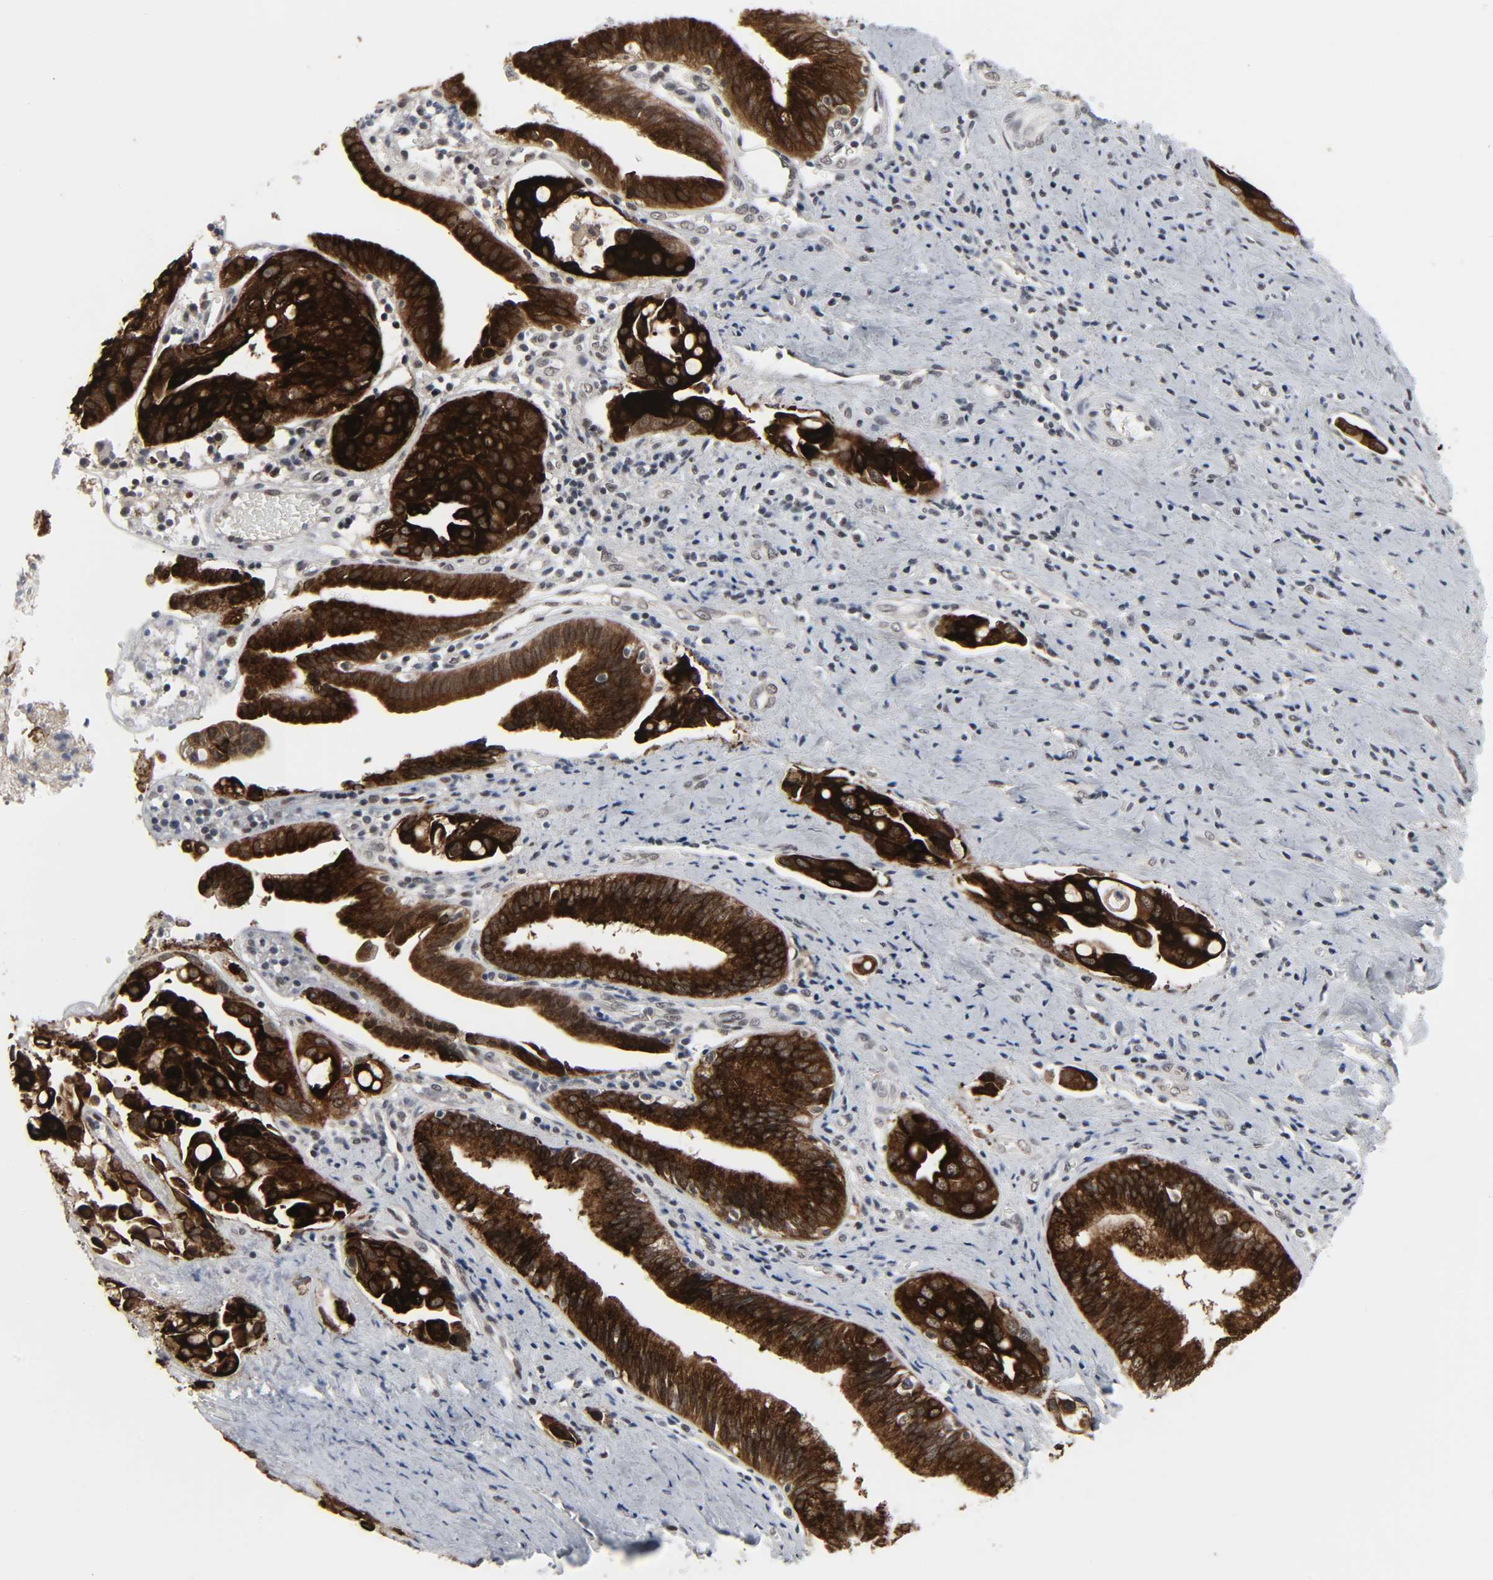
{"staining": {"intensity": "strong", "quantity": ">75%", "location": "cytoplasmic/membranous"}, "tissue": "pancreatic cancer", "cell_type": "Tumor cells", "image_type": "cancer", "snomed": [{"axis": "morphology", "description": "Adenocarcinoma, NOS"}, {"axis": "topography", "description": "Pancreas"}], "caption": "Human pancreatic cancer stained for a protein (brown) displays strong cytoplasmic/membranous positive expression in approximately >75% of tumor cells.", "gene": "MUC1", "patient": {"sex": "female", "age": 60}}